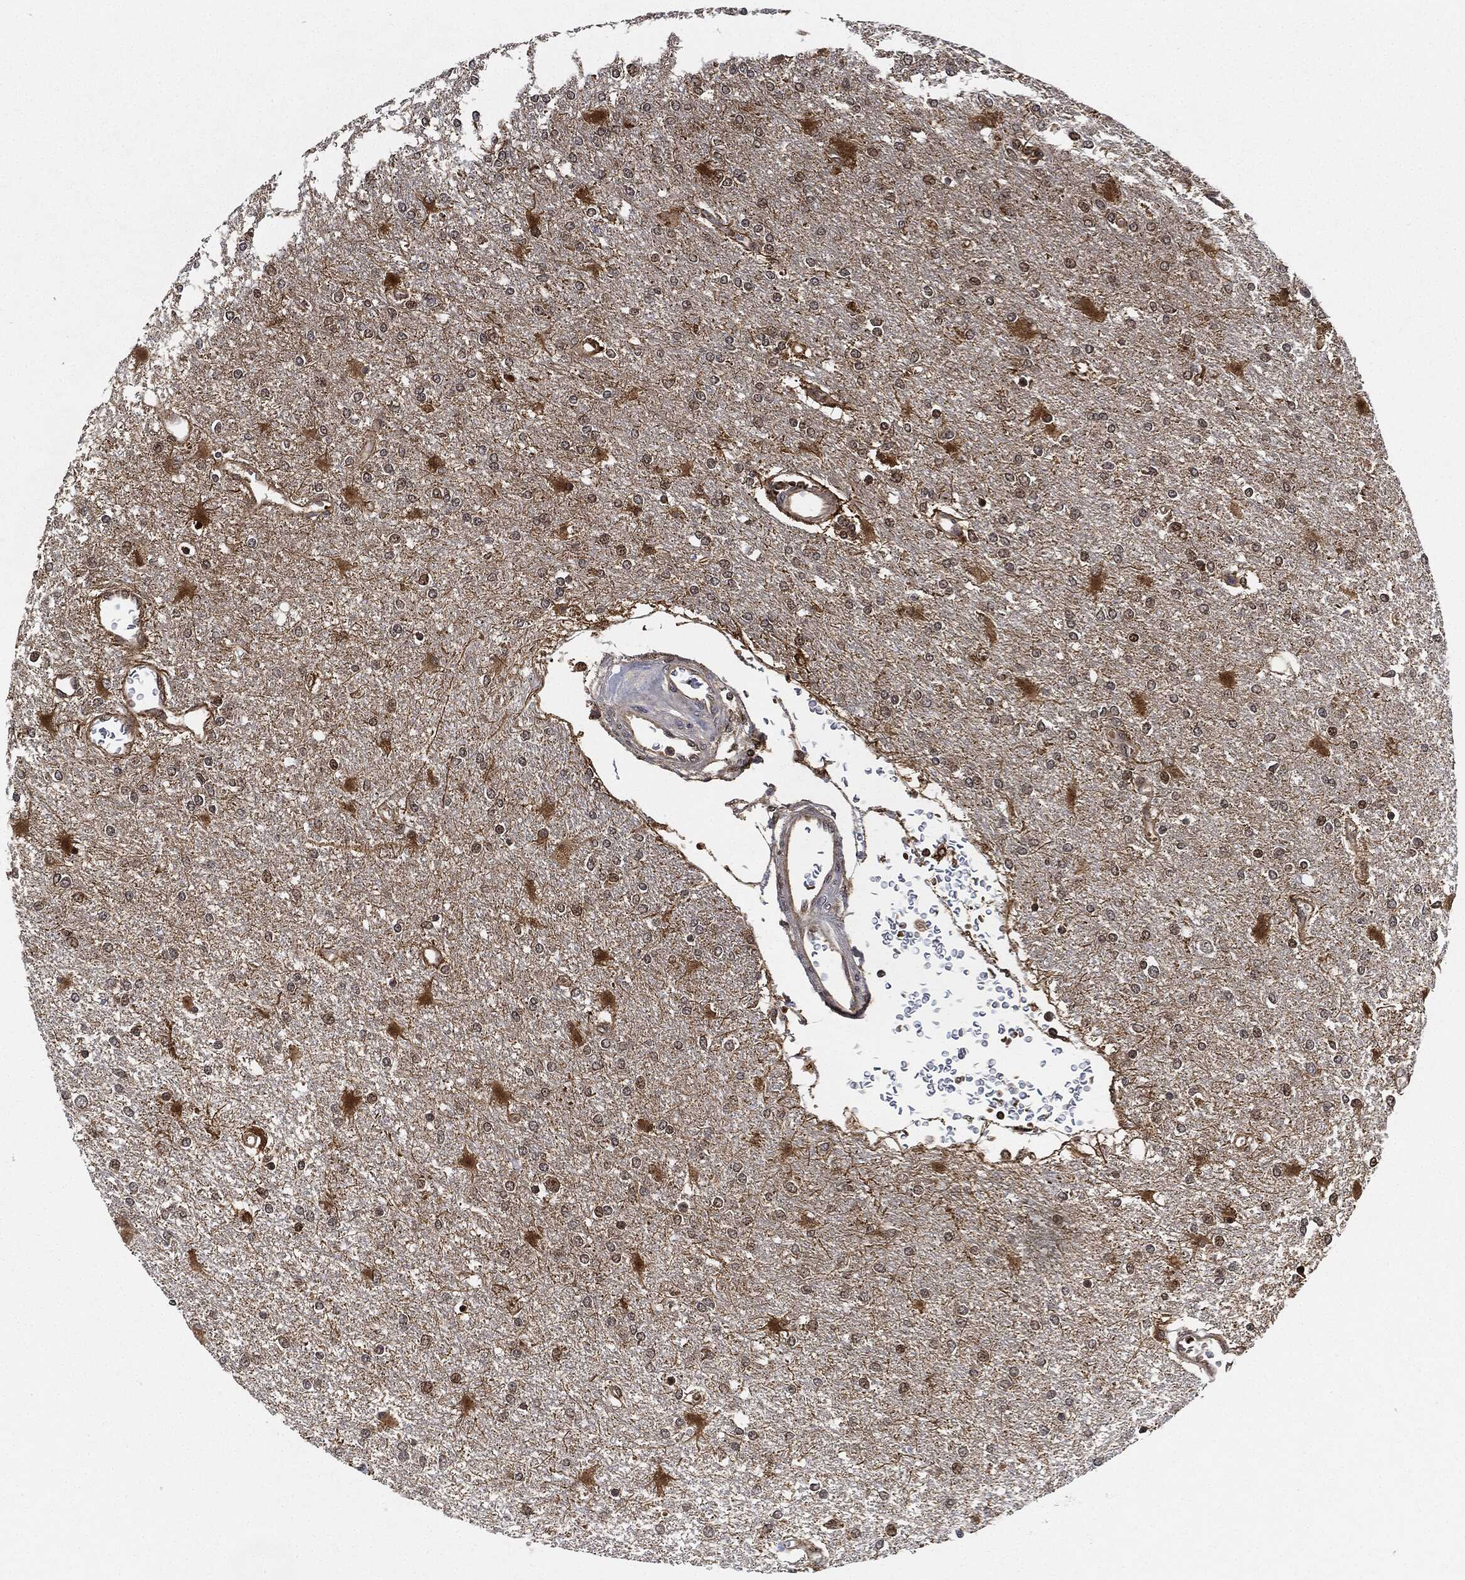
{"staining": {"intensity": "moderate", "quantity": ">75%", "location": "cytoplasmic/membranous"}, "tissue": "glioma", "cell_type": "Tumor cells", "image_type": "cancer", "snomed": [{"axis": "morphology", "description": "Glioma, malignant, High grade"}, {"axis": "topography", "description": "Cerebral cortex"}], "caption": "Protein staining of glioma tissue exhibits moderate cytoplasmic/membranous staining in approximately >75% of tumor cells.", "gene": "RNASEL", "patient": {"sex": "male", "age": 79}}